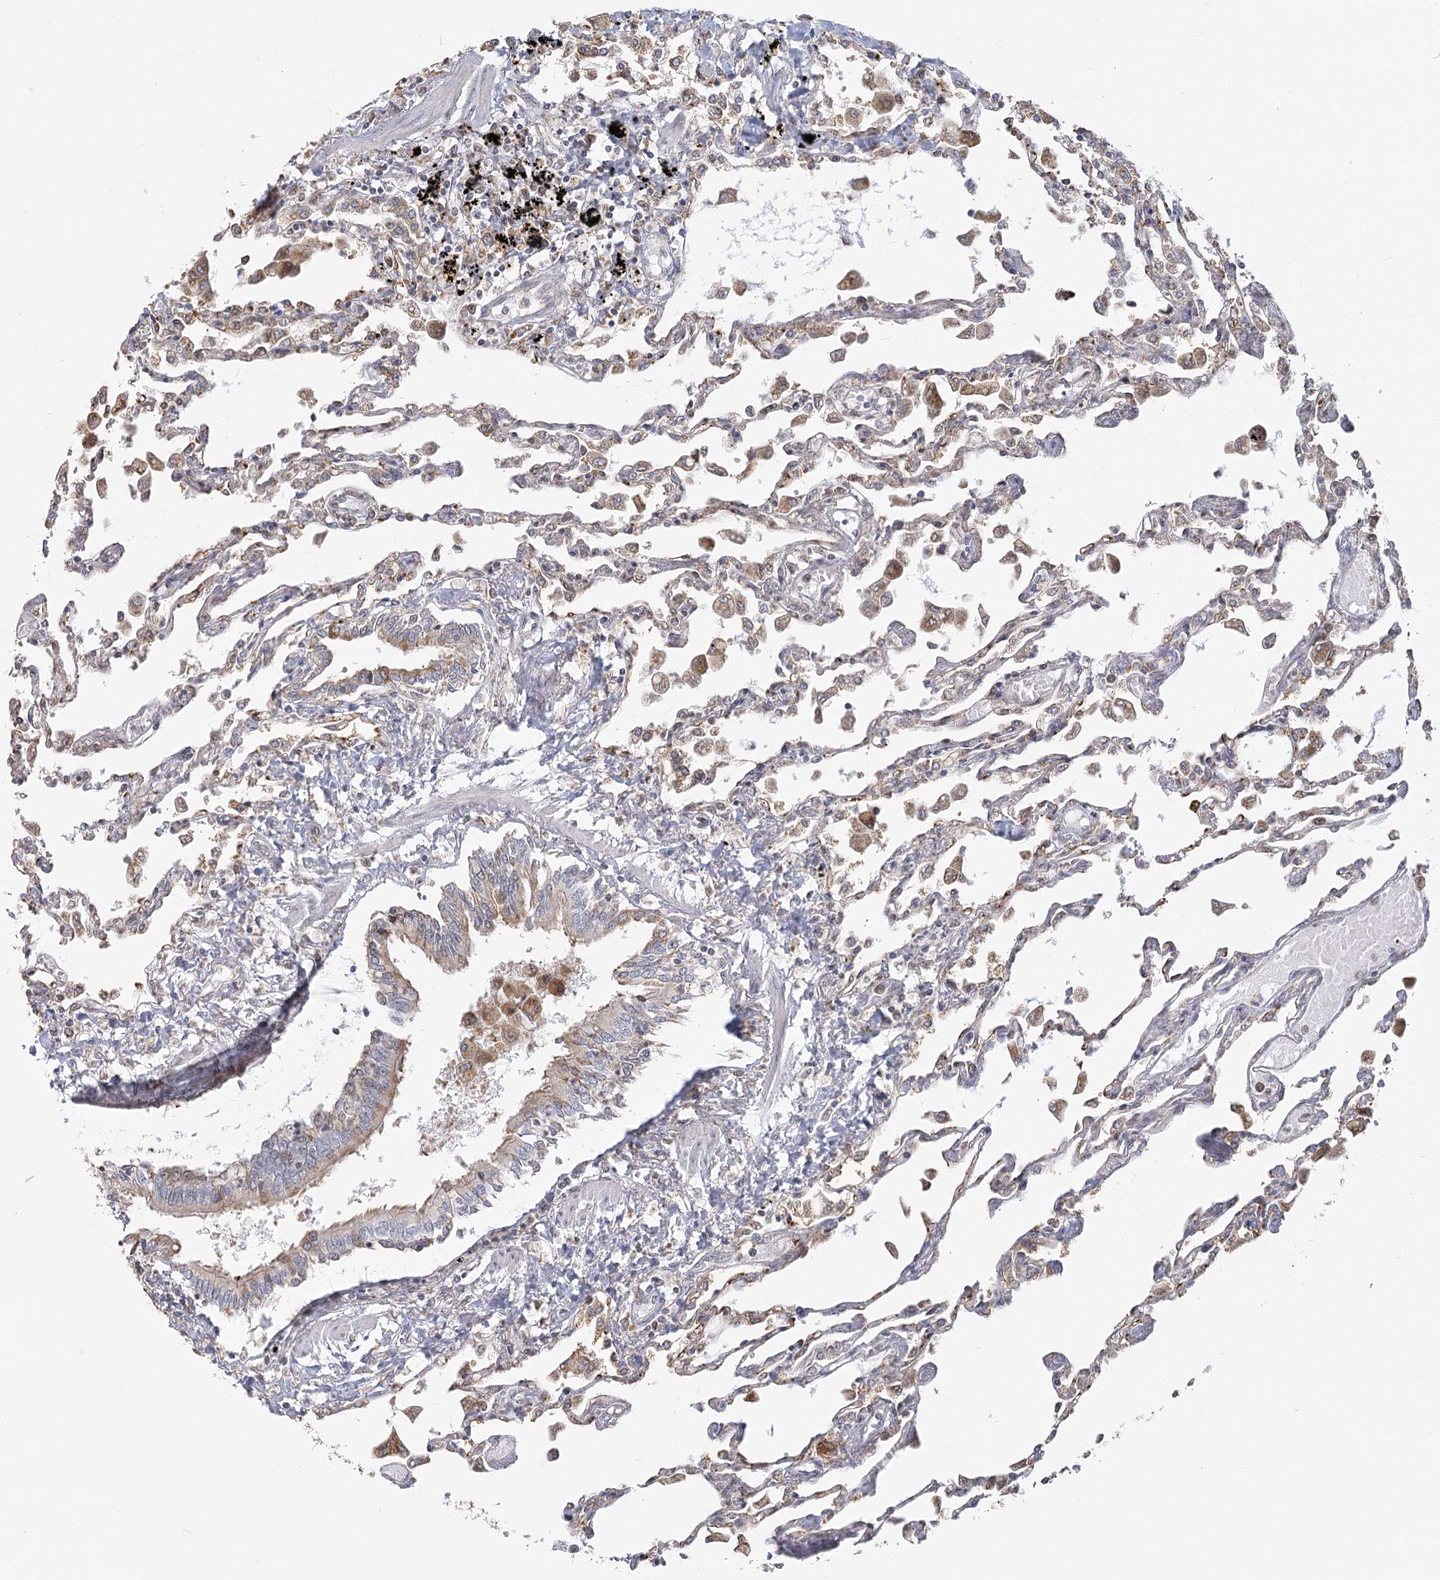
{"staining": {"intensity": "moderate", "quantity": "25%-75%", "location": "cytoplasmic/membranous"}, "tissue": "lung", "cell_type": "Alveolar cells", "image_type": "normal", "snomed": [{"axis": "morphology", "description": "Normal tissue, NOS"}, {"axis": "topography", "description": "Bronchus"}, {"axis": "topography", "description": "Lung"}], "caption": "A histopathology image showing moderate cytoplasmic/membranous staining in about 25%-75% of alveolar cells in benign lung, as visualized by brown immunohistochemical staining.", "gene": "LACTB", "patient": {"sex": "female", "age": 49}}